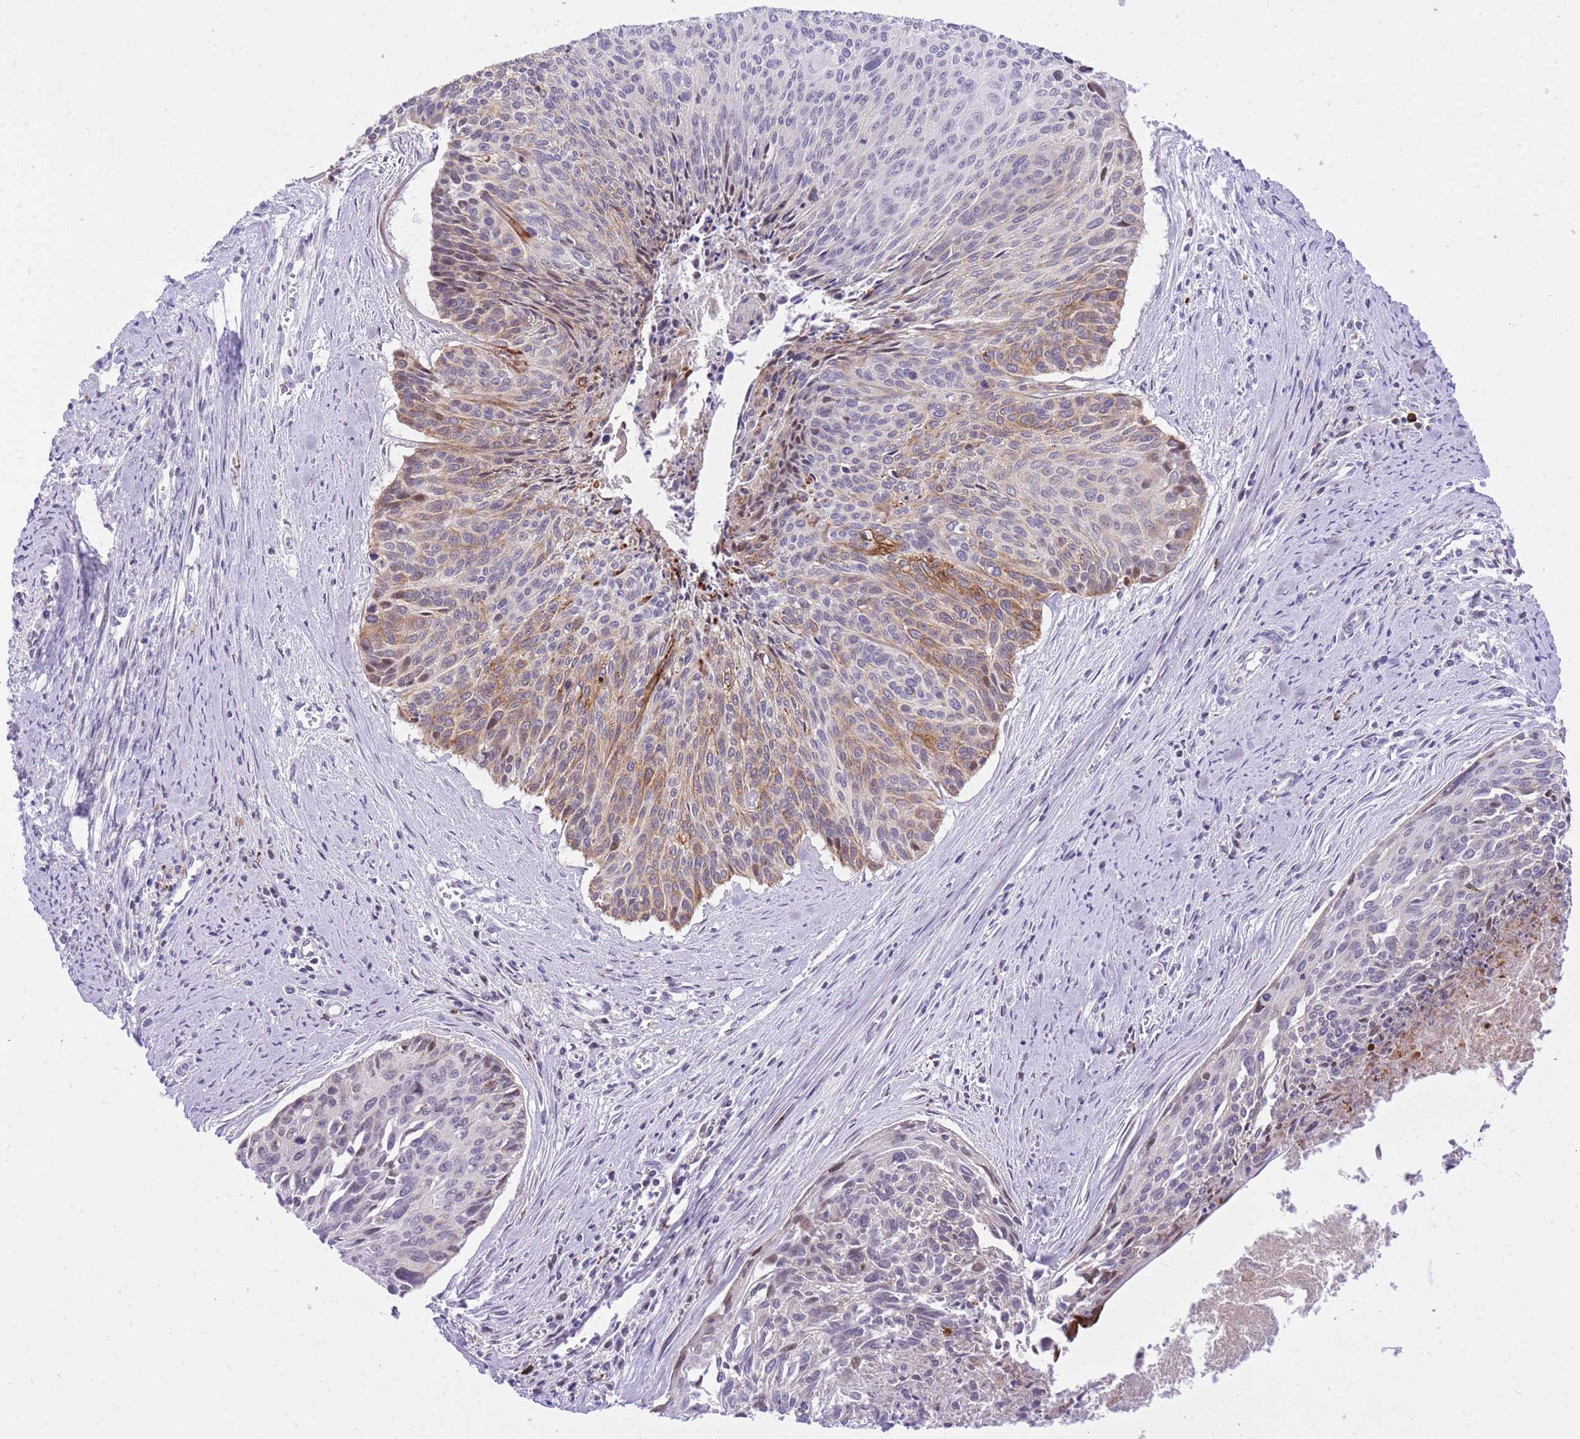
{"staining": {"intensity": "moderate", "quantity": "<25%", "location": "cytoplasmic/membranous"}, "tissue": "cervical cancer", "cell_type": "Tumor cells", "image_type": "cancer", "snomed": [{"axis": "morphology", "description": "Squamous cell carcinoma, NOS"}, {"axis": "topography", "description": "Cervix"}], "caption": "The immunohistochemical stain highlights moderate cytoplasmic/membranous expression in tumor cells of squamous cell carcinoma (cervical) tissue.", "gene": "MEIS3", "patient": {"sex": "female", "age": 55}}